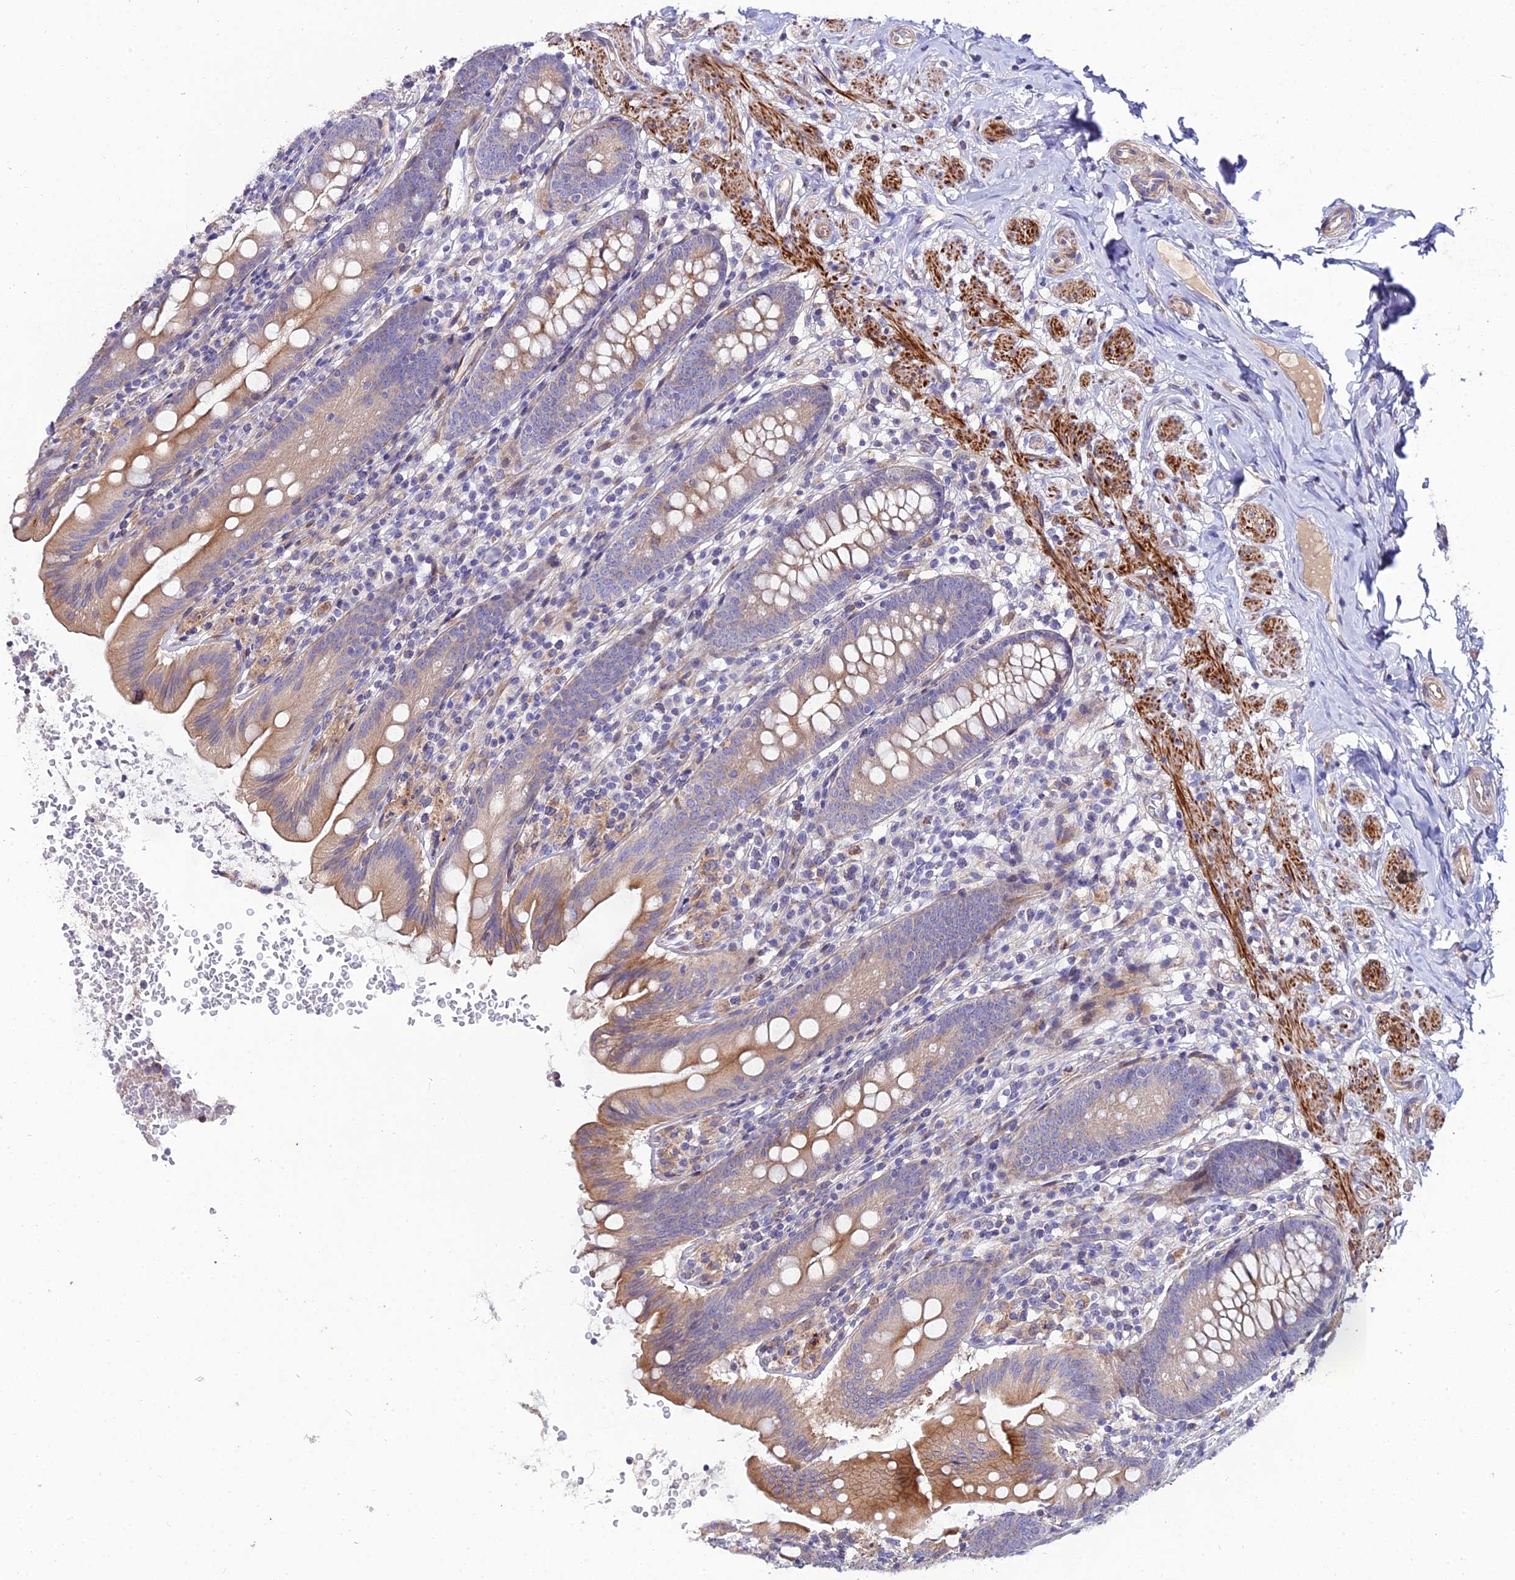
{"staining": {"intensity": "moderate", "quantity": ">75%", "location": "cytoplasmic/membranous"}, "tissue": "appendix", "cell_type": "Glandular cells", "image_type": "normal", "snomed": [{"axis": "morphology", "description": "Normal tissue, NOS"}, {"axis": "topography", "description": "Appendix"}], "caption": "Immunohistochemical staining of normal appendix demonstrates medium levels of moderate cytoplasmic/membranous expression in about >75% of glandular cells.", "gene": "ARL6IP1", "patient": {"sex": "male", "age": 55}}